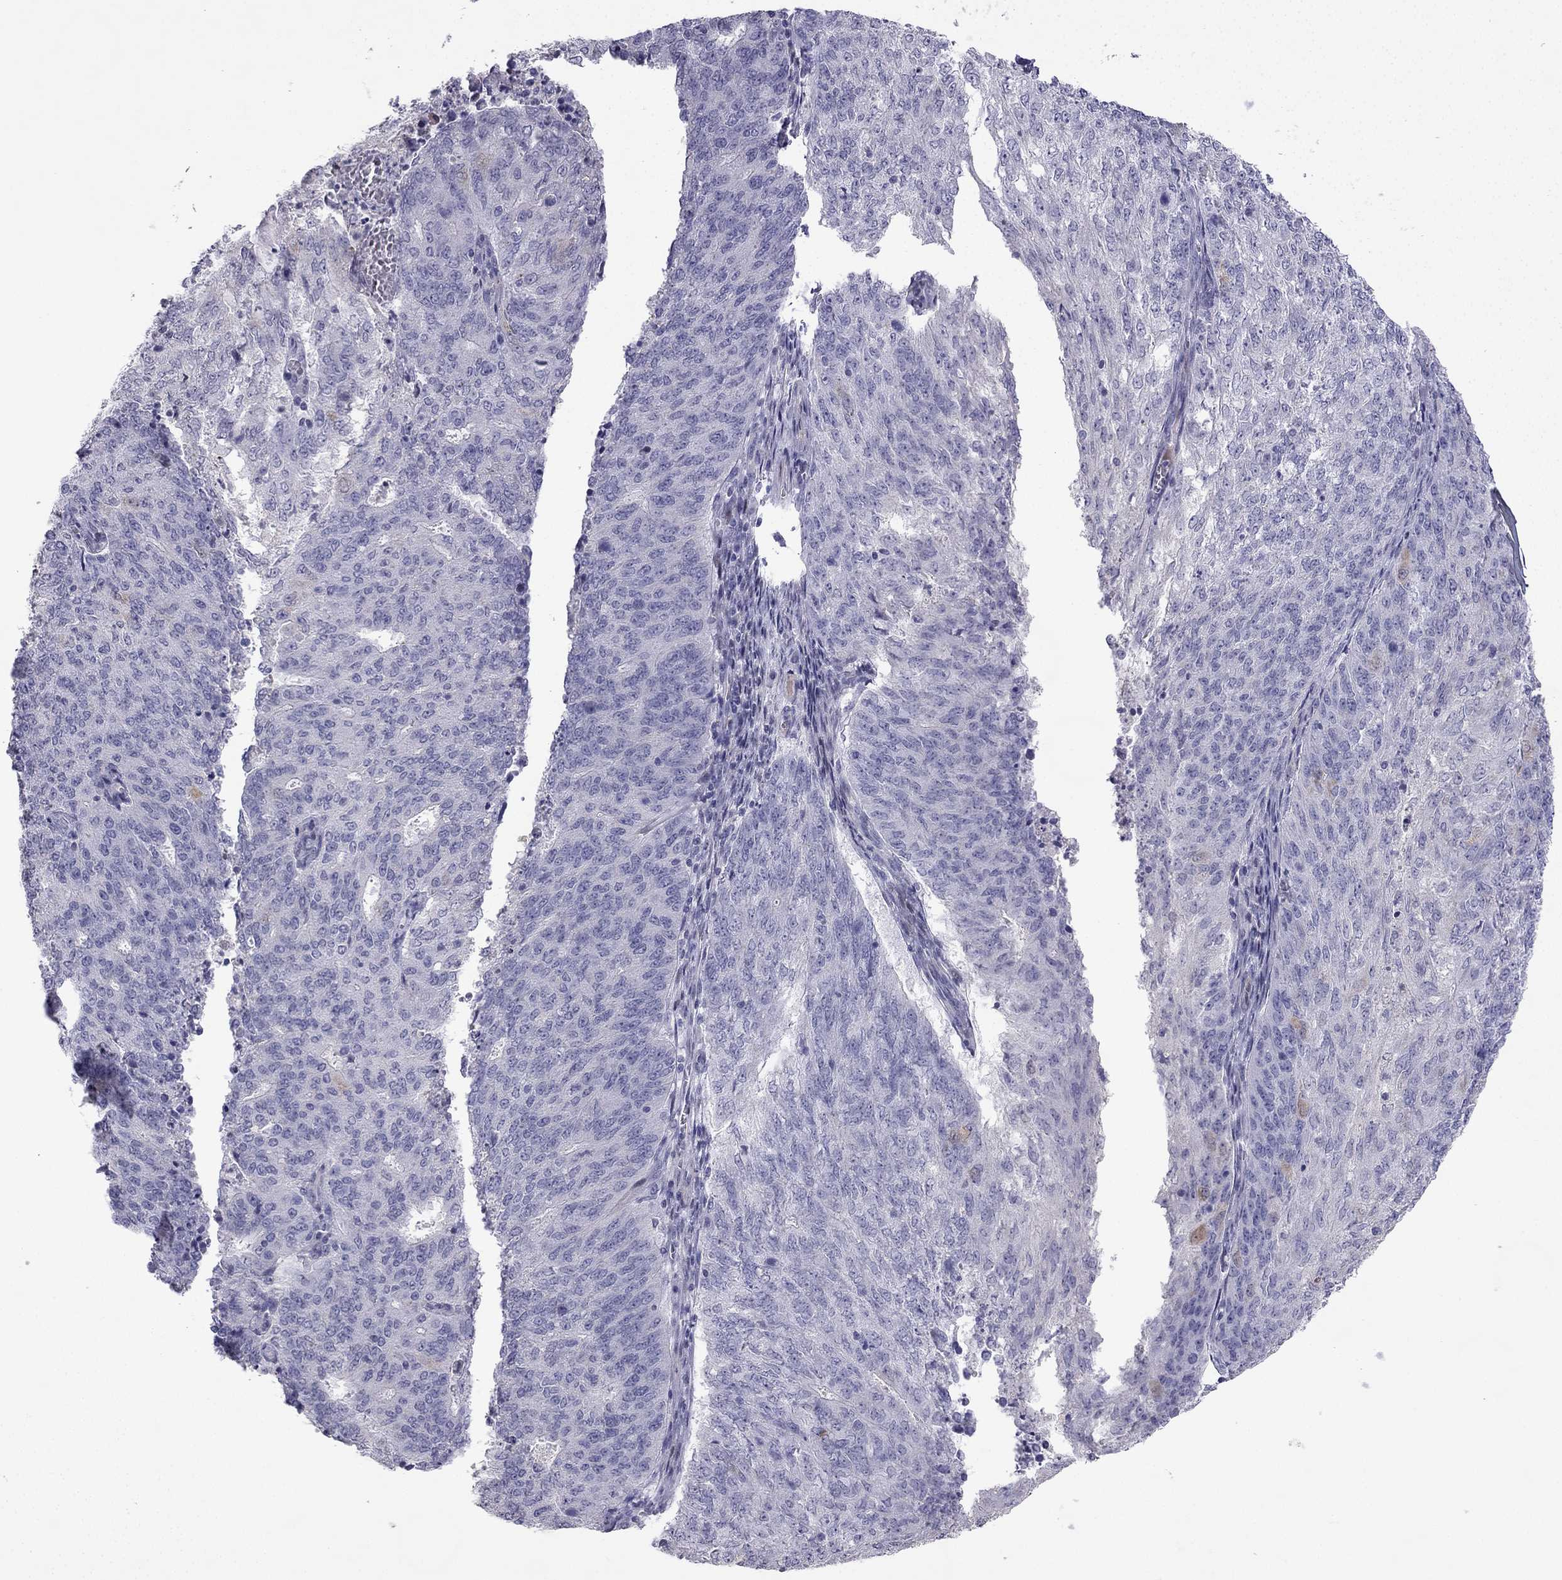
{"staining": {"intensity": "negative", "quantity": "none", "location": "none"}, "tissue": "endometrial cancer", "cell_type": "Tumor cells", "image_type": "cancer", "snomed": [{"axis": "morphology", "description": "Adenocarcinoma, NOS"}, {"axis": "topography", "description": "Endometrium"}], "caption": "A high-resolution micrograph shows immunohistochemistry (IHC) staining of endometrial cancer, which demonstrates no significant expression in tumor cells.", "gene": "CFAP70", "patient": {"sex": "female", "age": 82}}